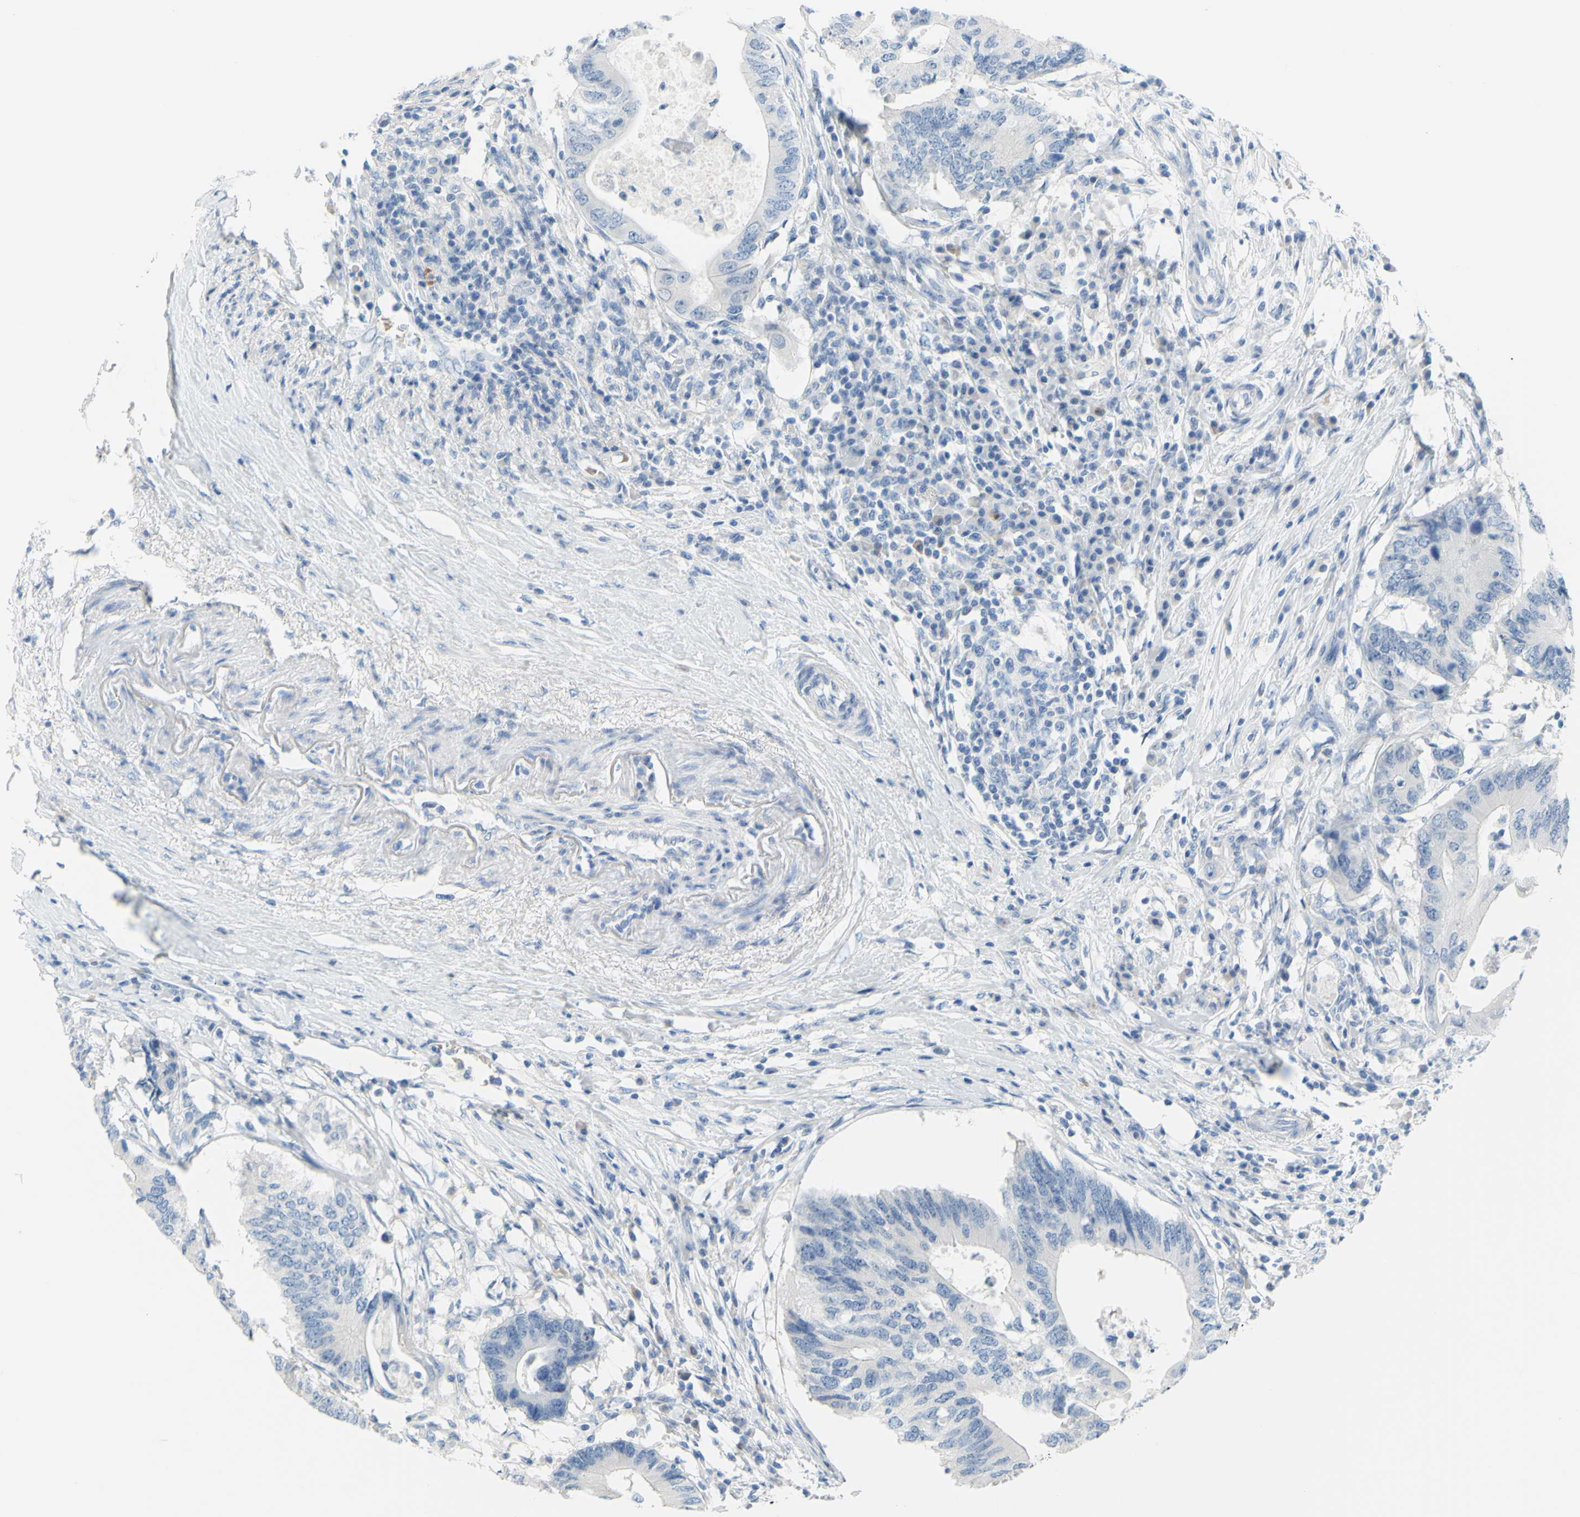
{"staining": {"intensity": "negative", "quantity": "none", "location": "none"}, "tissue": "colorectal cancer", "cell_type": "Tumor cells", "image_type": "cancer", "snomed": [{"axis": "morphology", "description": "Adenocarcinoma, NOS"}, {"axis": "topography", "description": "Colon"}], "caption": "Immunohistochemistry (IHC) of human colorectal cancer displays no expression in tumor cells.", "gene": "DCT", "patient": {"sex": "male", "age": 71}}